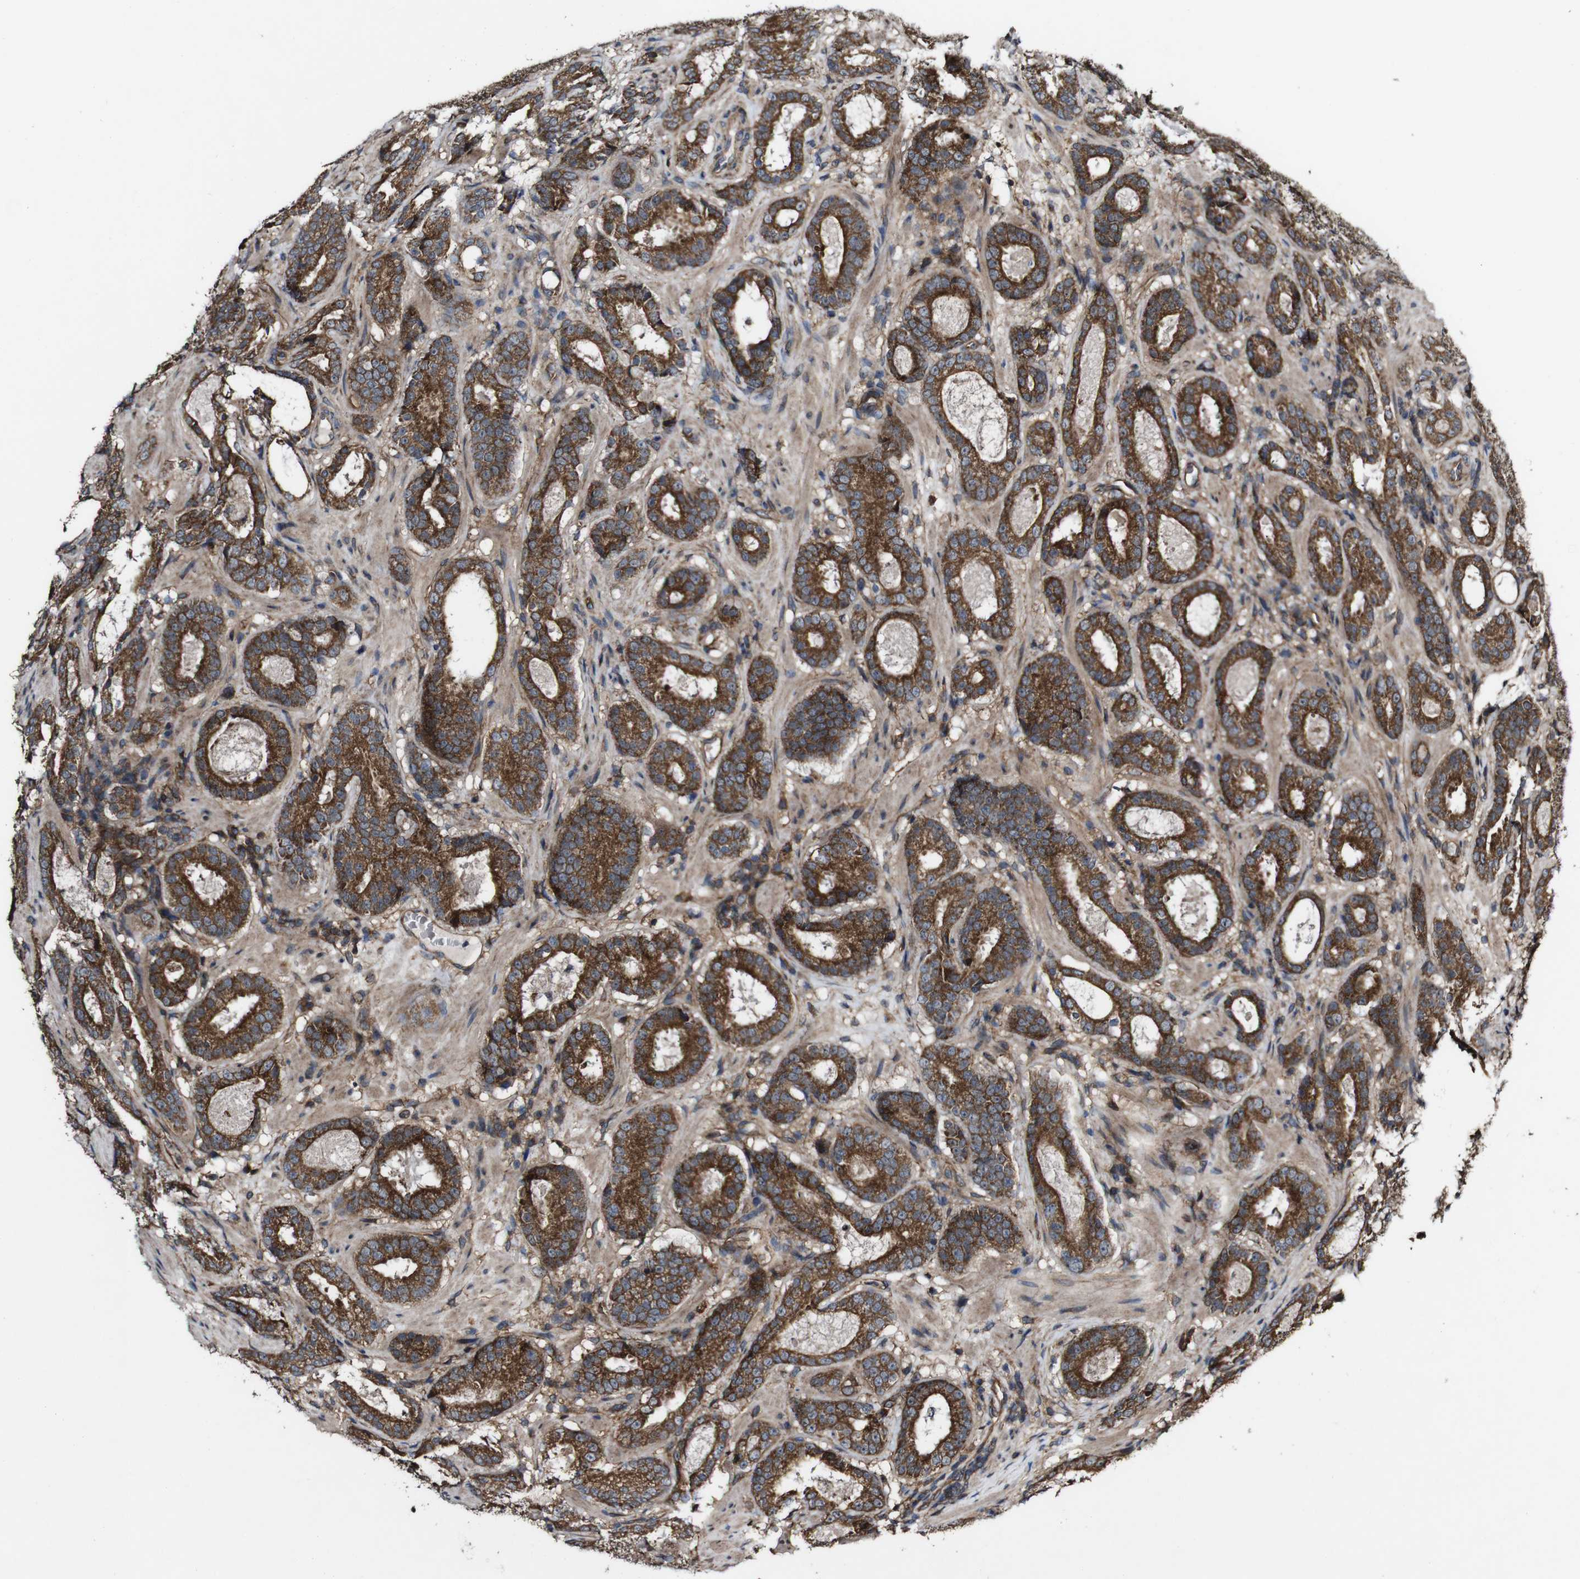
{"staining": {"intensity": "strong", "quantity": ">75%", "location": "cytoplasmic/membranous"}, "tissue": "prostate cancer", "cell_type": "Tumor cells", "image_type": "cancer", "snomed": [{"axis": "morphology", "description": "Adenocarcinoma, Low grade"}, {"axis": "topography", "description": "Prostate"}], "caption": "Immunohistochemistry micrograph of human prostate cancer stained for a protein (brown), which exhibits high levels of strong cytoplasmic/membranous positivity in about >75% of tumor cells.", "gene": "BTN3A3", "patient": {"sex": "male", "age": 69}}